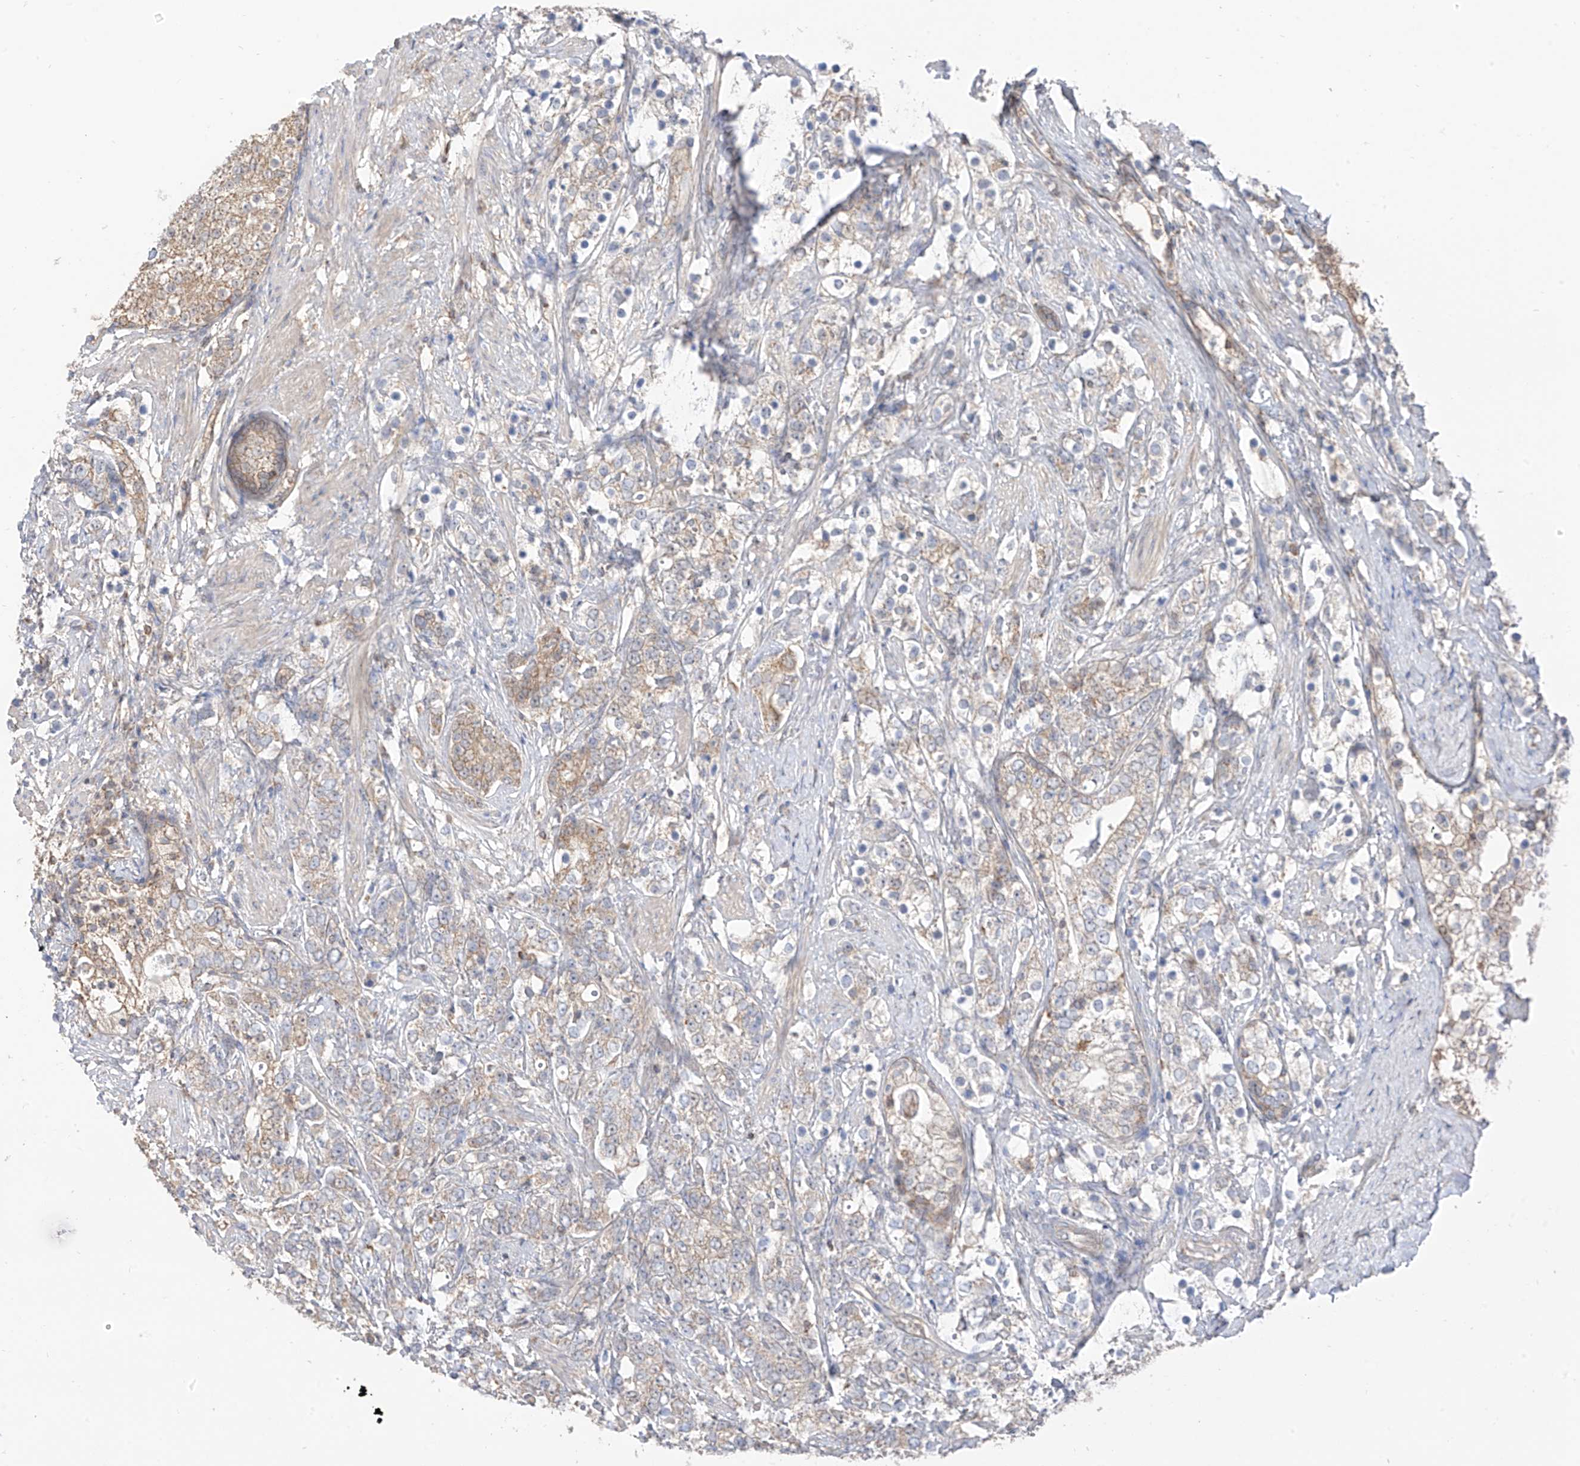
{"staining": {"intensity": "weak", "quantity": "25%-75%", "location": "cytoplasmic/membranous"}, "tissue": "prostate cancer", "cell_type": "Tumor cells", "image_type": "cancer", "snomed": [{"axis": "morphology", "description": "Adenocarcinoma, High grade"}, {"axis": "topography", "description": "Prostate"}], "caption": "IHC photomicrograph of neoplastic tissue: human prostate cancer stained using IHC reveals low levels of weak protein expression localized specifically in the cytoplasmic/membranous of tumor cells, appearing as a cytoplasmic/membranous brown color.", "gene": "ETHE1", "patient": {"sex": "male", "age": 69}}